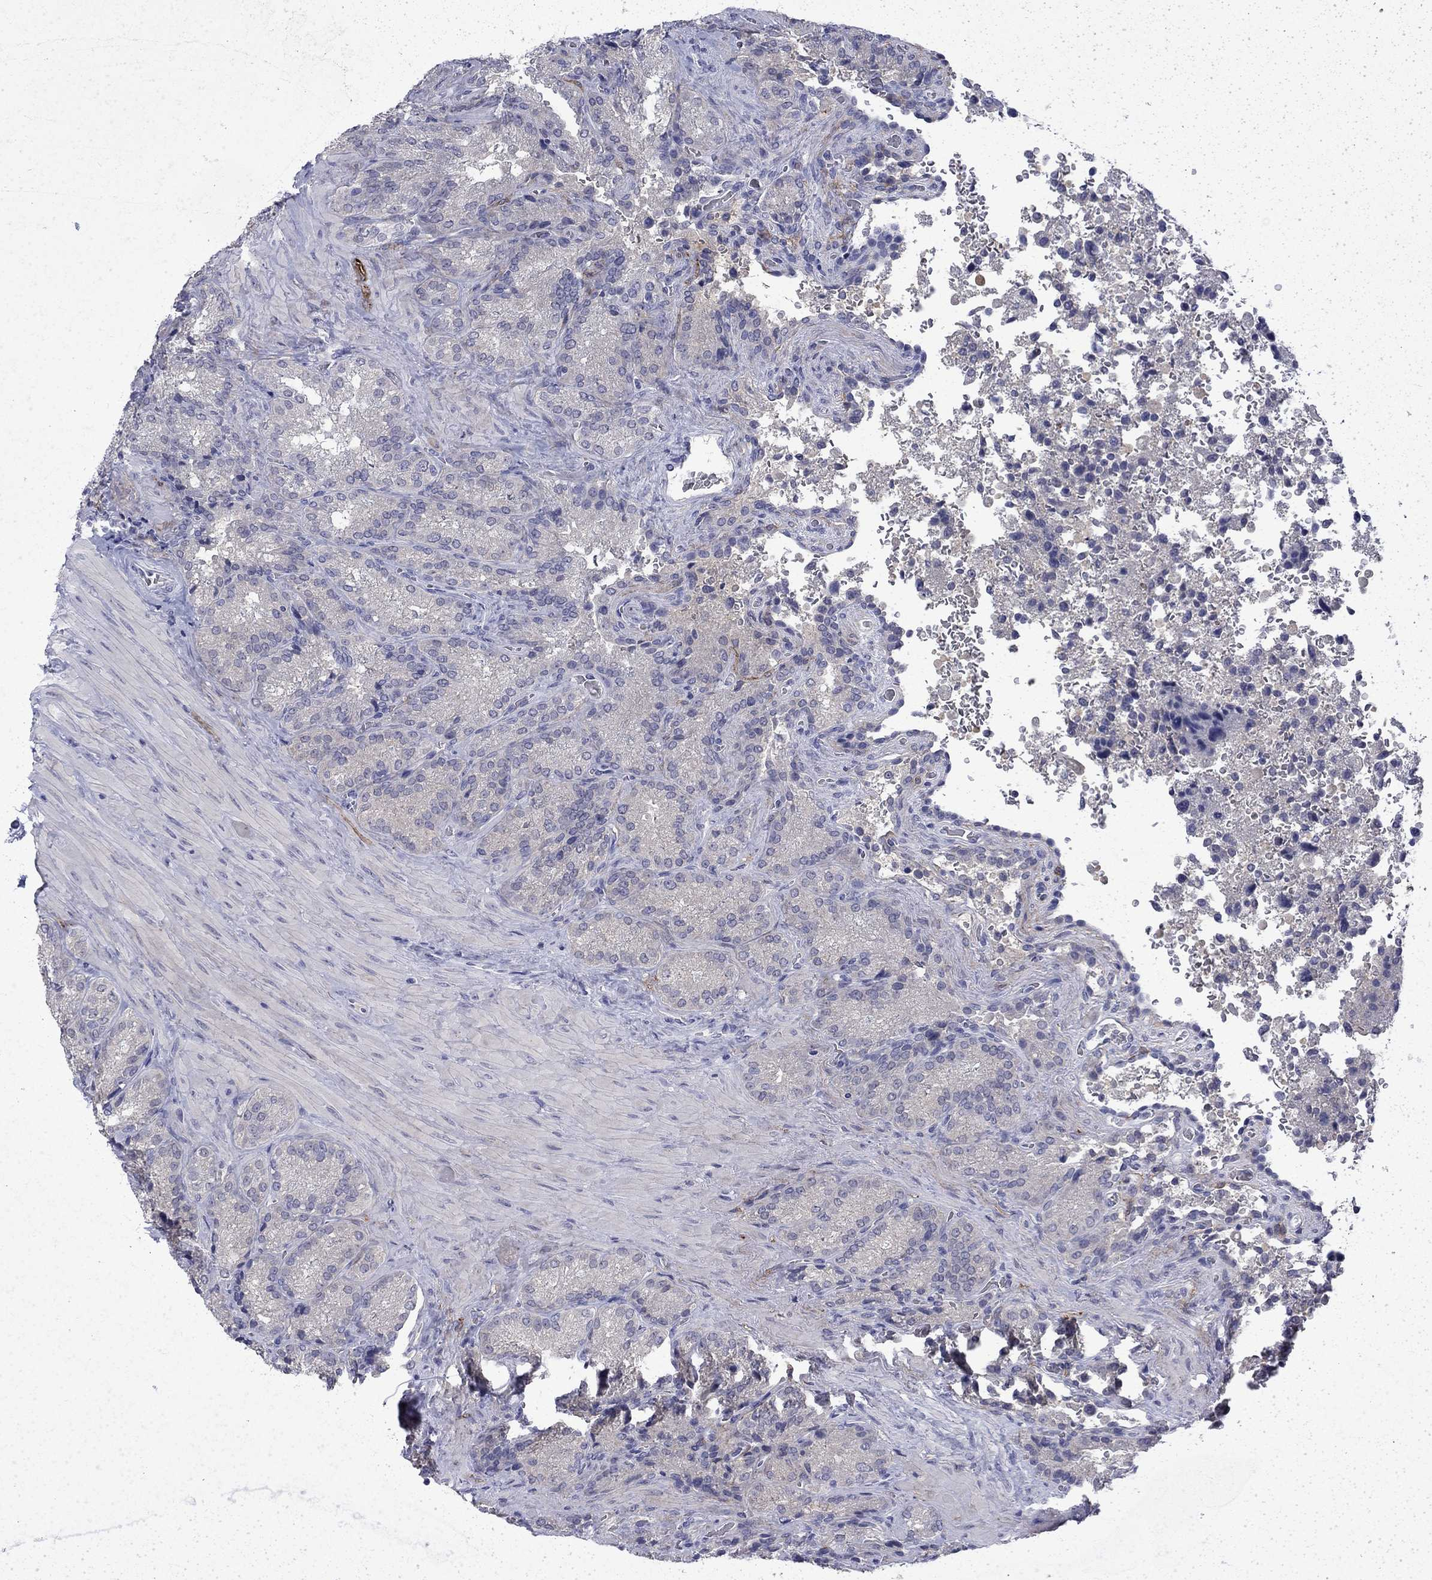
{"staining": {"intensity": "negative", "quantity": "none", "location": "none"}, "tissue": "seminal vesicle", "cell_type": "Glandular cells", "image_type": "normal", "snomed": [{"axis": "morphology", "description": "Normal tissue, NOS"}, {"axis": "topography", "description": "Seminal veicle"}], "caption": "This is an IHC histopathology image of unremarkable seminal vesicle. There is no expression in glandular cells.", "gene": "ENPP6", "patient": {"sex": "male", "age": 37}}